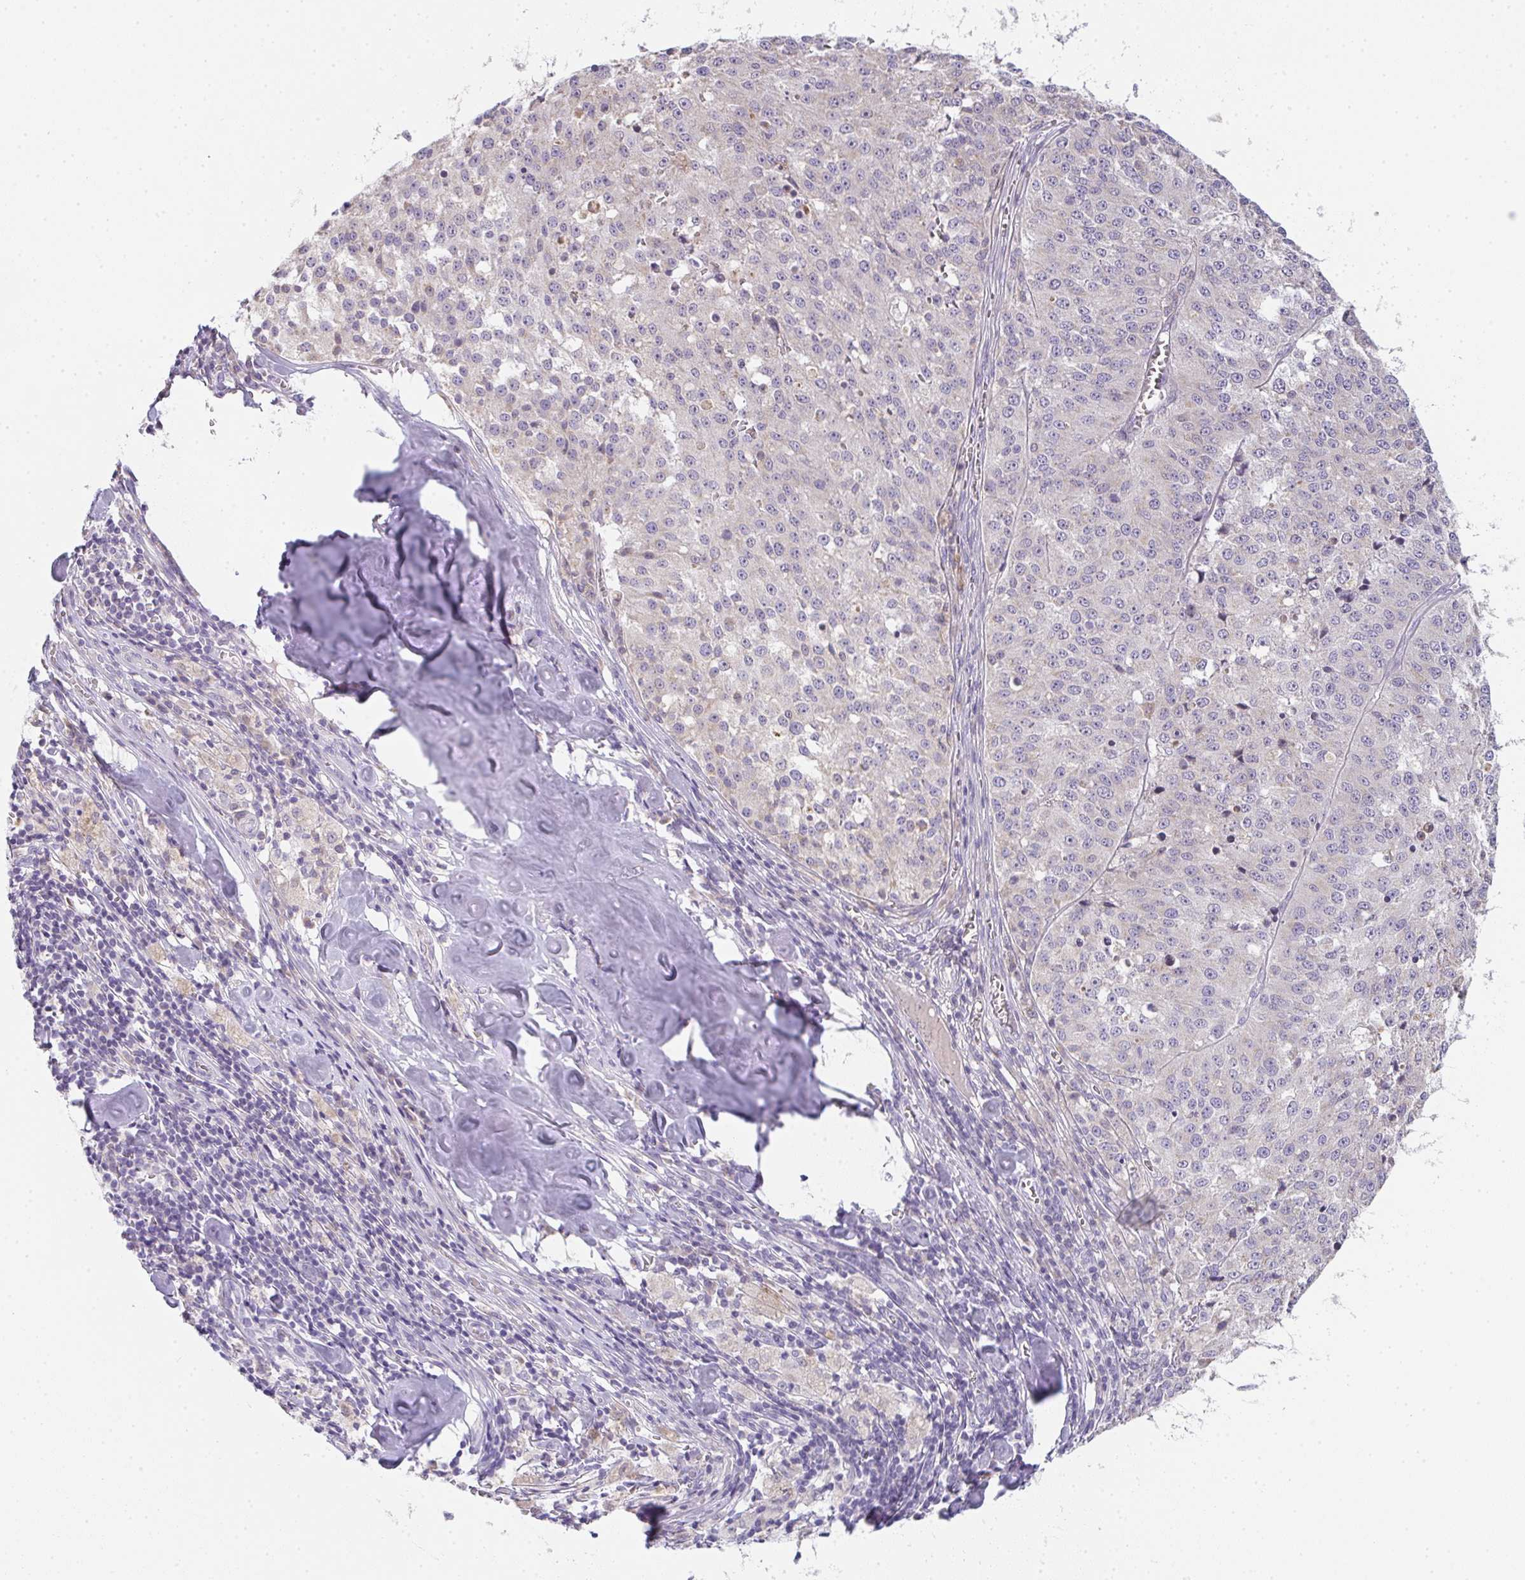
{"staining": {"intensity": "negative", "quantity": "none", "location": "none"}, "tissue": "melanoma", "cell_type": "Tumor cells", "image_type": "cancer", "snomed": [{"axis": "morphology", "description": "Malignant melanoma, Metastatic site"}, {"axis": "topography", "description": "Lymph node"}], "caption": "Tumor cells are negative for brown protein staining in malignant melanoma (metastatic site).", "gene": "CACNA1S", "patient": {"sex": "female", "age": 64}}